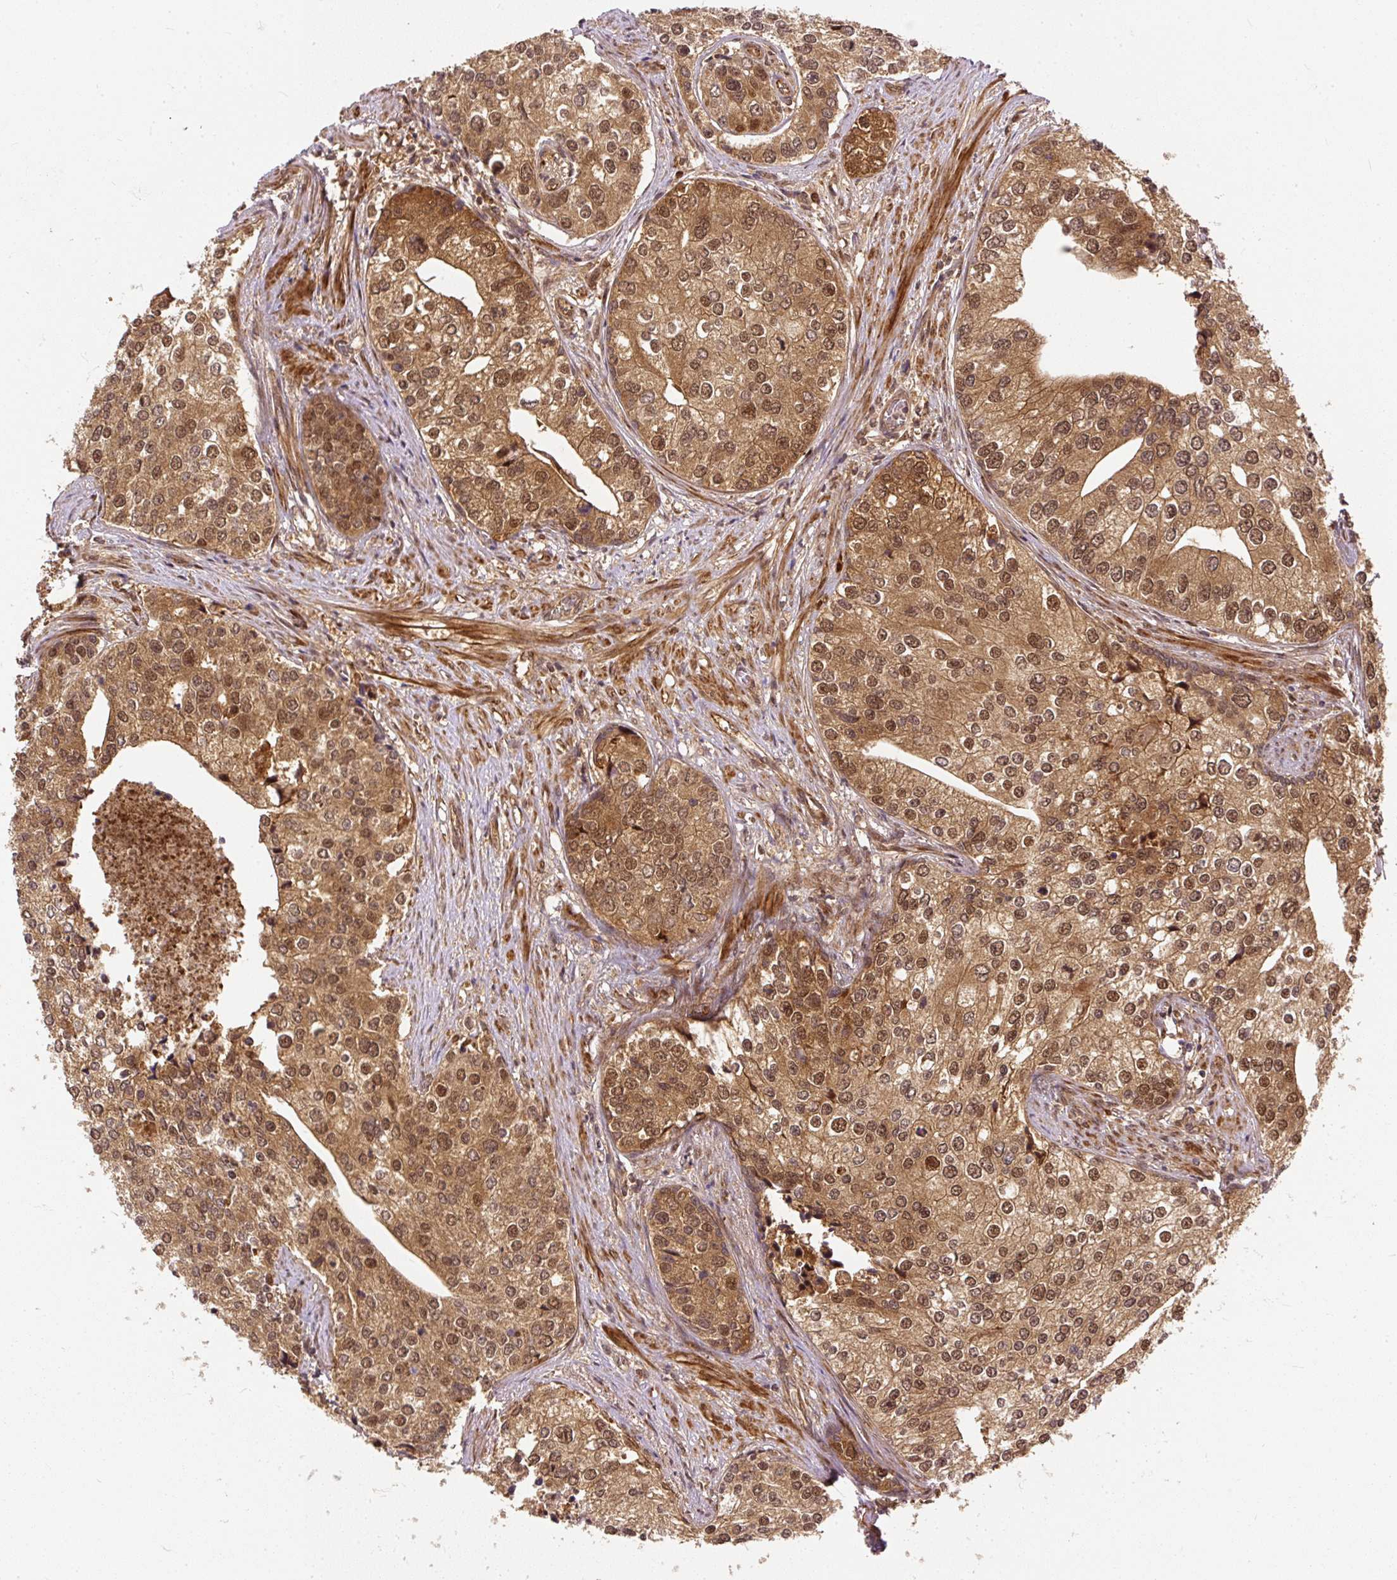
{"staining": {"intensity": "moderate", "quantity": ">75%", "location": "cytoplasmic/membranous,nuclear"}, "tissue": "prostate cancer", "cell_type": "Tumor cells", "image_type": "cancer", "snomed": [{"axis": "morphology", "description": "Adenocarcinoma, High grade"}, {"axis": "topography", "description": "Prostate"}], "caption": "A histopathology image of human prostate cancer (high-grade adenocarcinoma) stained for a protein reveals moderate cytoplasmic/membranous and nuclear brown staining in tumor cells.", "gene": "PSMD1", "patient": {"sex": "male", "age": 62}}